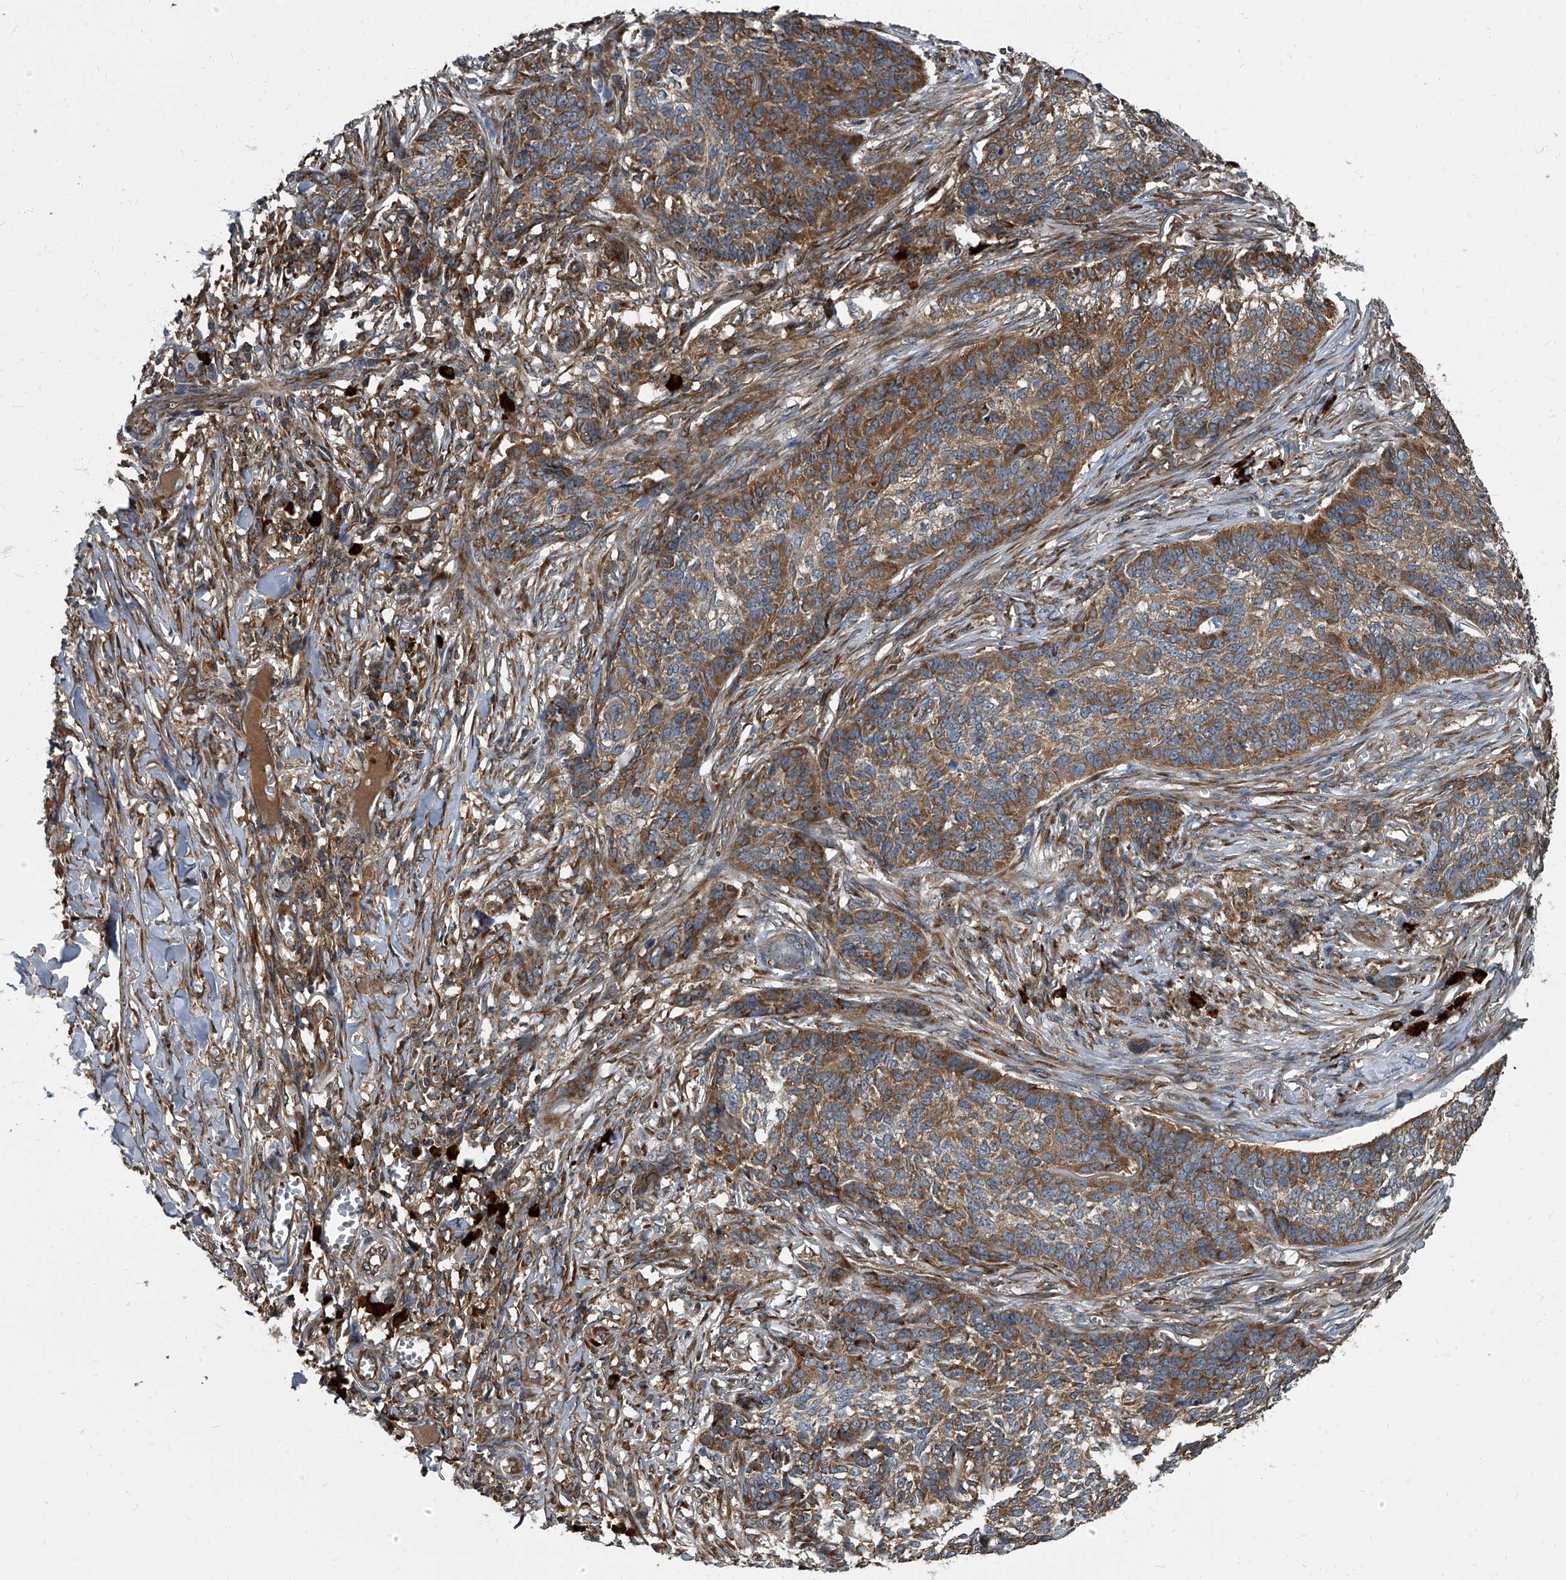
{"staining": {"intensity": "moderate", "quantity": ">75%", "location": "cytoplasmic/membranous"}, "tissue": "skin cancer", "cell_type": "Tumor cells", "image_type": "cancer", "snomed": [{"axis": "morphology", "description": "Basal cell carcinoma"}, {"axis": "topography", "description": "Skin"}], "caption": "Protein staining shows moderate cytoplasmic/membranous staining in approximately >75% of tumor cells in skin basal cell carcinoma. Immunohistochemistry stains the protein in brown and the nuclei are stained blue.", "gene": "CDV3", "patient": {"sex": "male", "age": 85}}